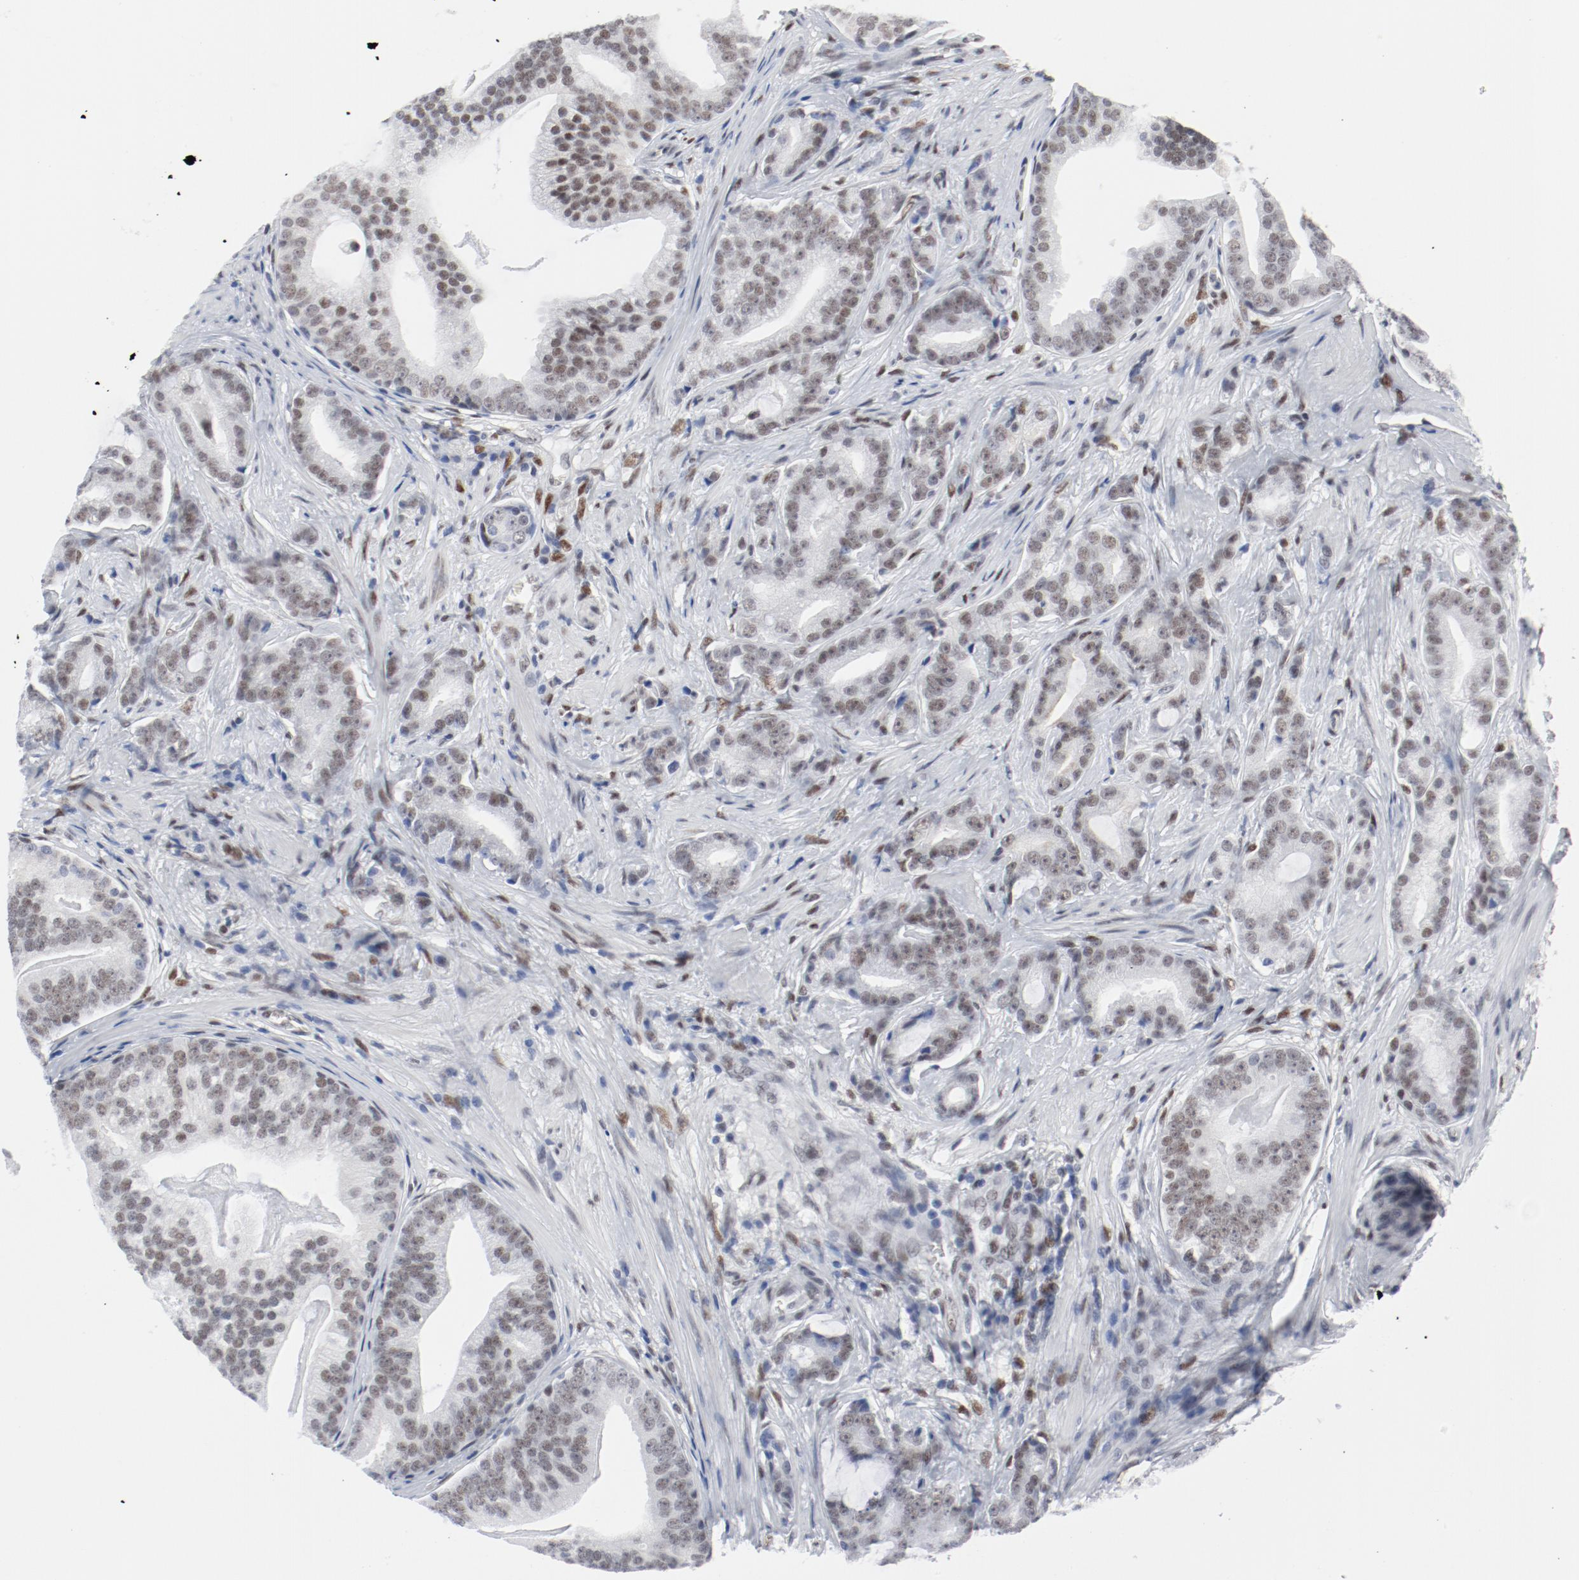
{"staining": {"intensity": "weak", "quantity": ">75%", "location": "nuclear"}, "tissue": "prostate cancer", "cell_type": "Tumor cells", "image_type": "cancer", "snomed": [{"axis": "morphology", "description": "Adenocarcinoma, Low grade"}, {"axis": "topography", "description": "Prostate"}], "caption": "A micrograph showing weak nuclear staining in approximately >75% of tumor cells in adenocarcinoma (low-grade) (prostate), as visualized by brown immunohistochemical staining.", "gene": "ARNT", "patient": {"sex": "male", "age": 58}}